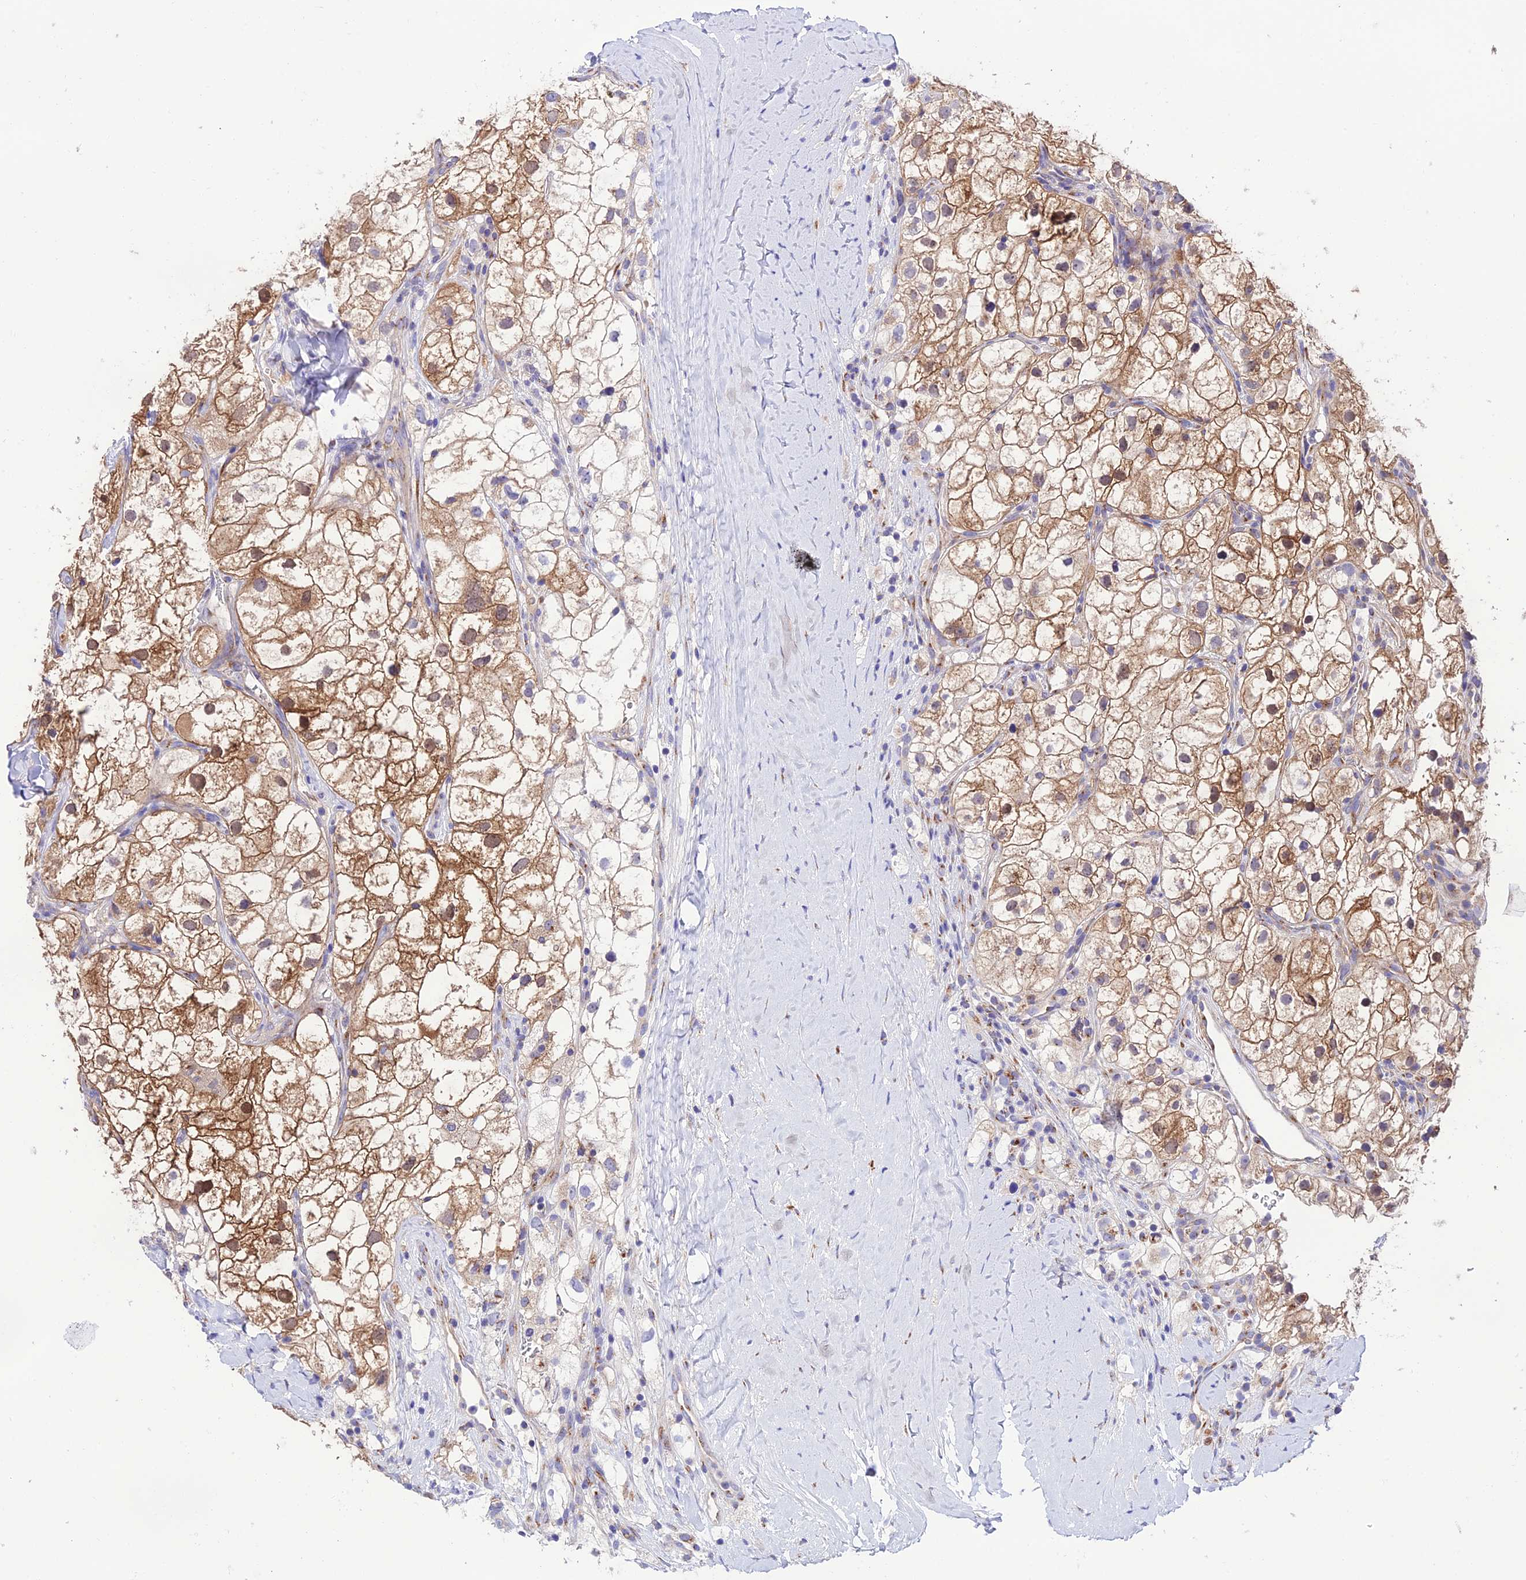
{"staining": {"intensity": "moderate", "quantity": "25%-75%", "location": "cytoplasmic/membranous"}, "tissue": "renal cancer", "cell_type": "Tumor cells", "image_type": "cancer", "snomed": [{"axis": "morphology", "description": "Adenocarcinoma, NOS"}, {"axis": "topography", "description": "Kidney"}], "caption": "This is an image of immunohistochemistry (IHC) staining of renal adenocarcinoma, which shows moderate staining in the cytoplasmic/membranous of tumor cells.", "gene": "LACTB2", "patient": {"sex": "male", "age": 59}}